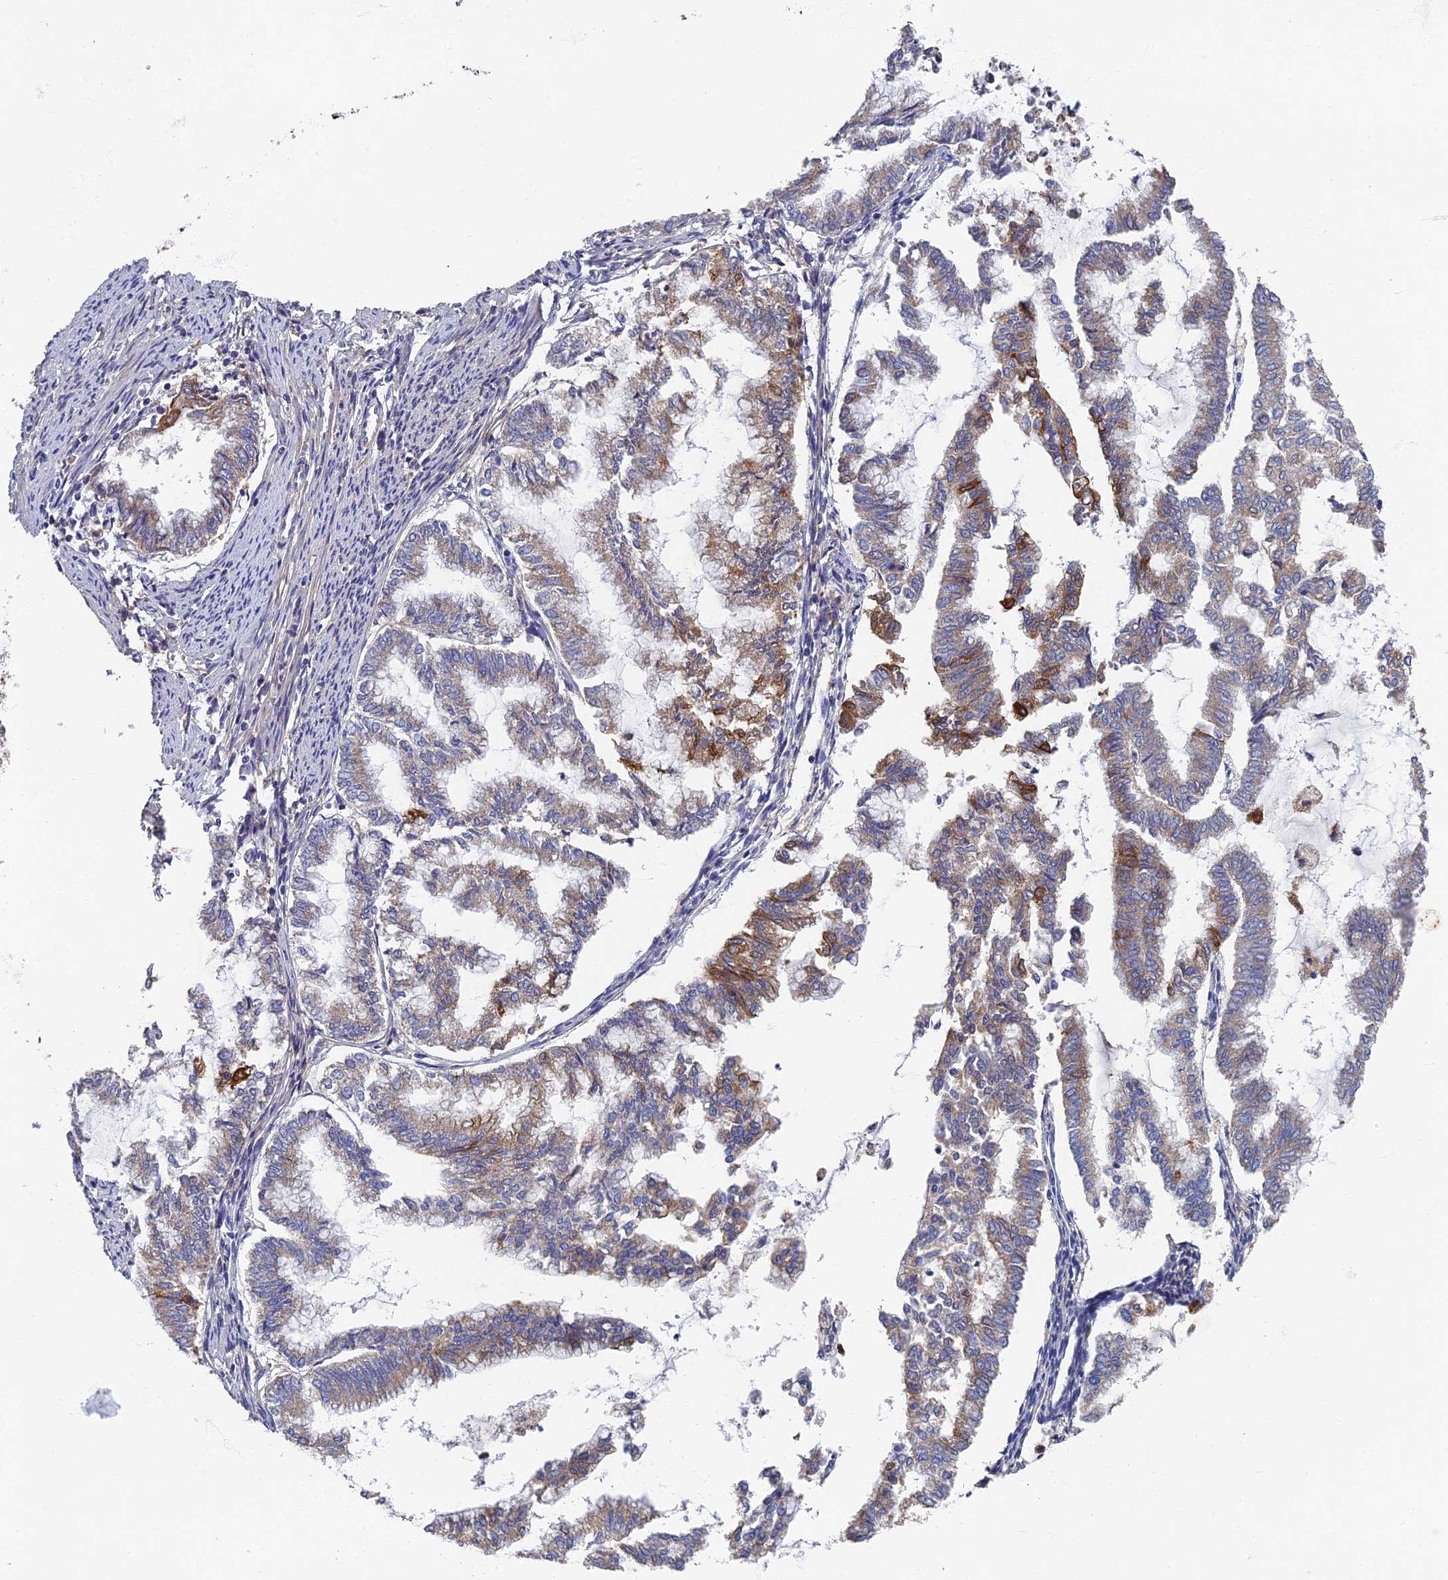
{"staining": {"intensity": "moderate", "quantity": "<25%", "location": "cytoplasmic/membranous"}, "tissue": "endometrial cancer", "cell_type": "Tumor cells", "image_type": "cancer", "snomed": [{"axis": "morphology", "description": "Adenocarcinoma, NOS"}, {"axis": "topography", "description": "Endometrium"}], "caption": "Brown immunohistochemical staining in endometrial adenocarcinoma displays moderate cytoplasmic/membranous positivity in about <25% of tumor cells. The protein of interest is shown in brown color, while the nuclei are stained blue.", "gene": "RNASEK", "patient": {"sex": "female", "age": 79}}